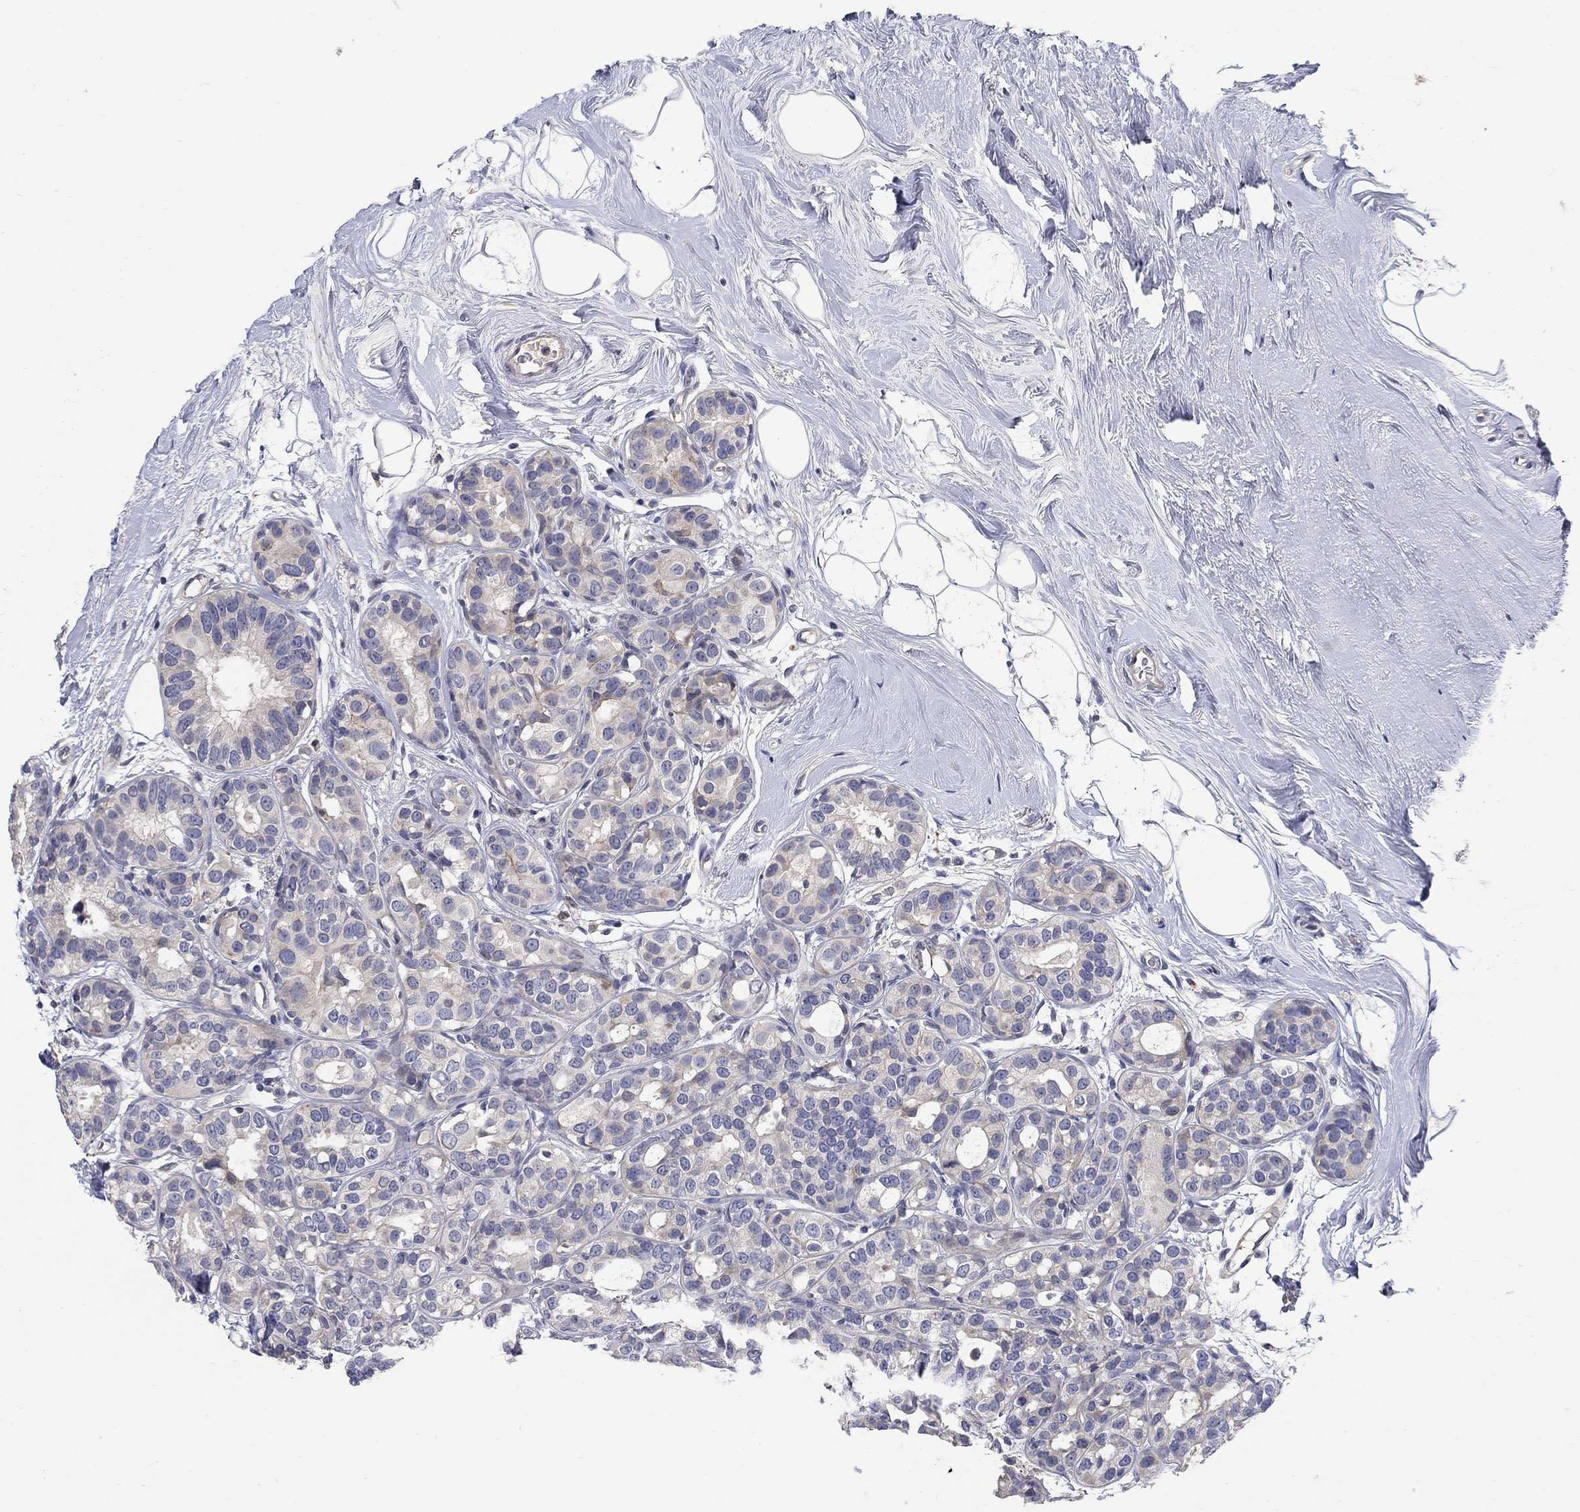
{"staining": {"intensity": "negative", "quantity": "none", "location": "none"}, "tissue": "breast cancer", "cell_type": "Tumor cells", "image_type": "cancer", "snomed": [{"axis": "morphology", "description": "Duct carcinoma"}, {"axis": "topography", "description": "Breast"}], "caption": "Breast infiltrating ductal carcinoma was stained to show a protein in brown. There is no significant staining in tumor cells.", "gene": "CETN1", "patient": {"sex": "female", "age": 55}}